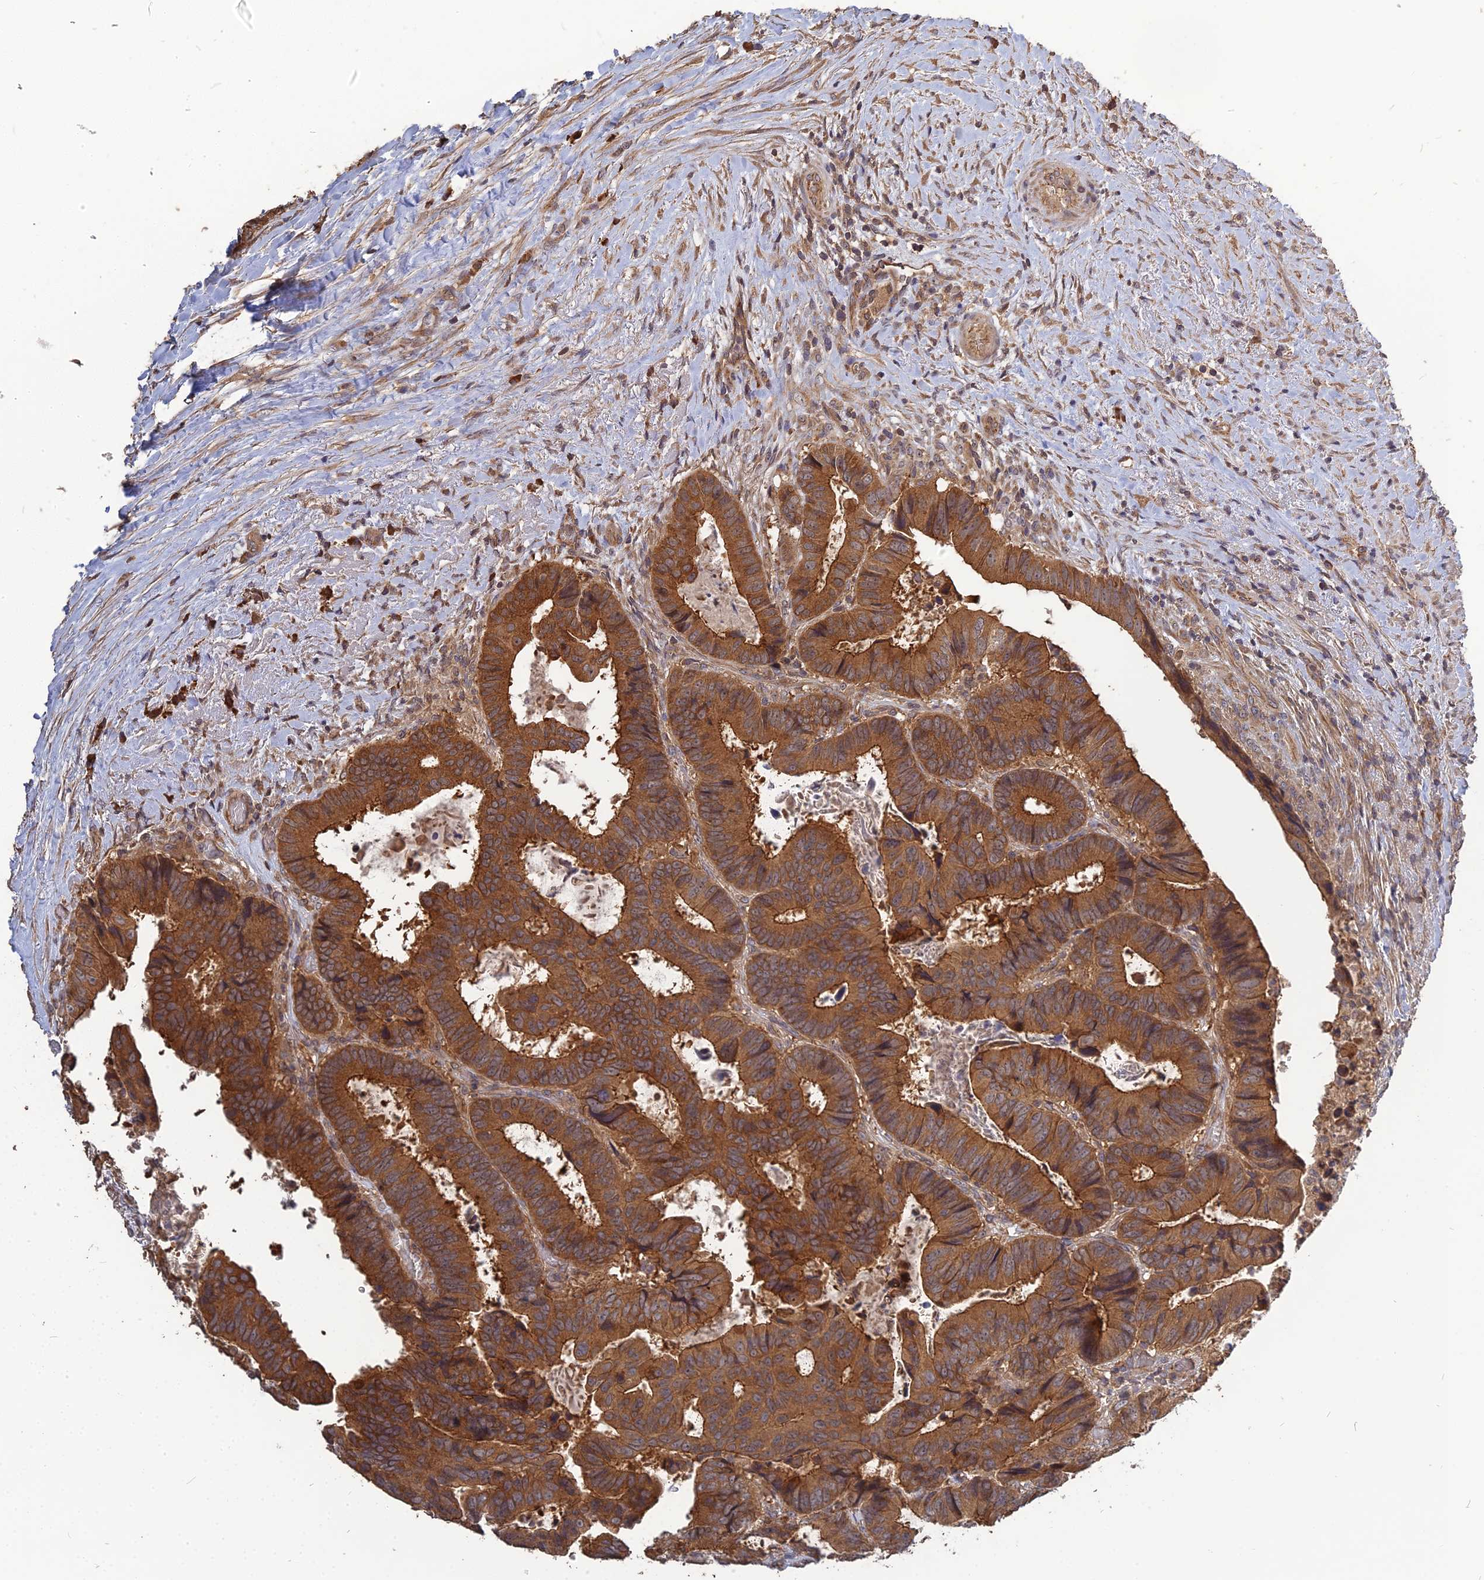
{"staining": {"intensity": "moderate", "quantity": ">75%", "location": "cytoplasmic/membranous"}, "tissue": "colorectal cancer", "cell_type": "Tumor cells", "image_type": "cancer", "snomed": [{"axis": "morphology", "description": "Adenocarcinoma, NOS"}, {"axis": "topography", "description": "Colon"}], "caption": "Tumor cells show medium levels of moderate cytoplasmic/membranous staining in approximately >75% of cells in human colorectal adenocarcinoma. Immunohistochemistry (ihc) stains the protein of interest in brown and the nuclei are stained blue.", "gene": "ARHGAP40", "patient": {"sex": "male", "age": 85}}